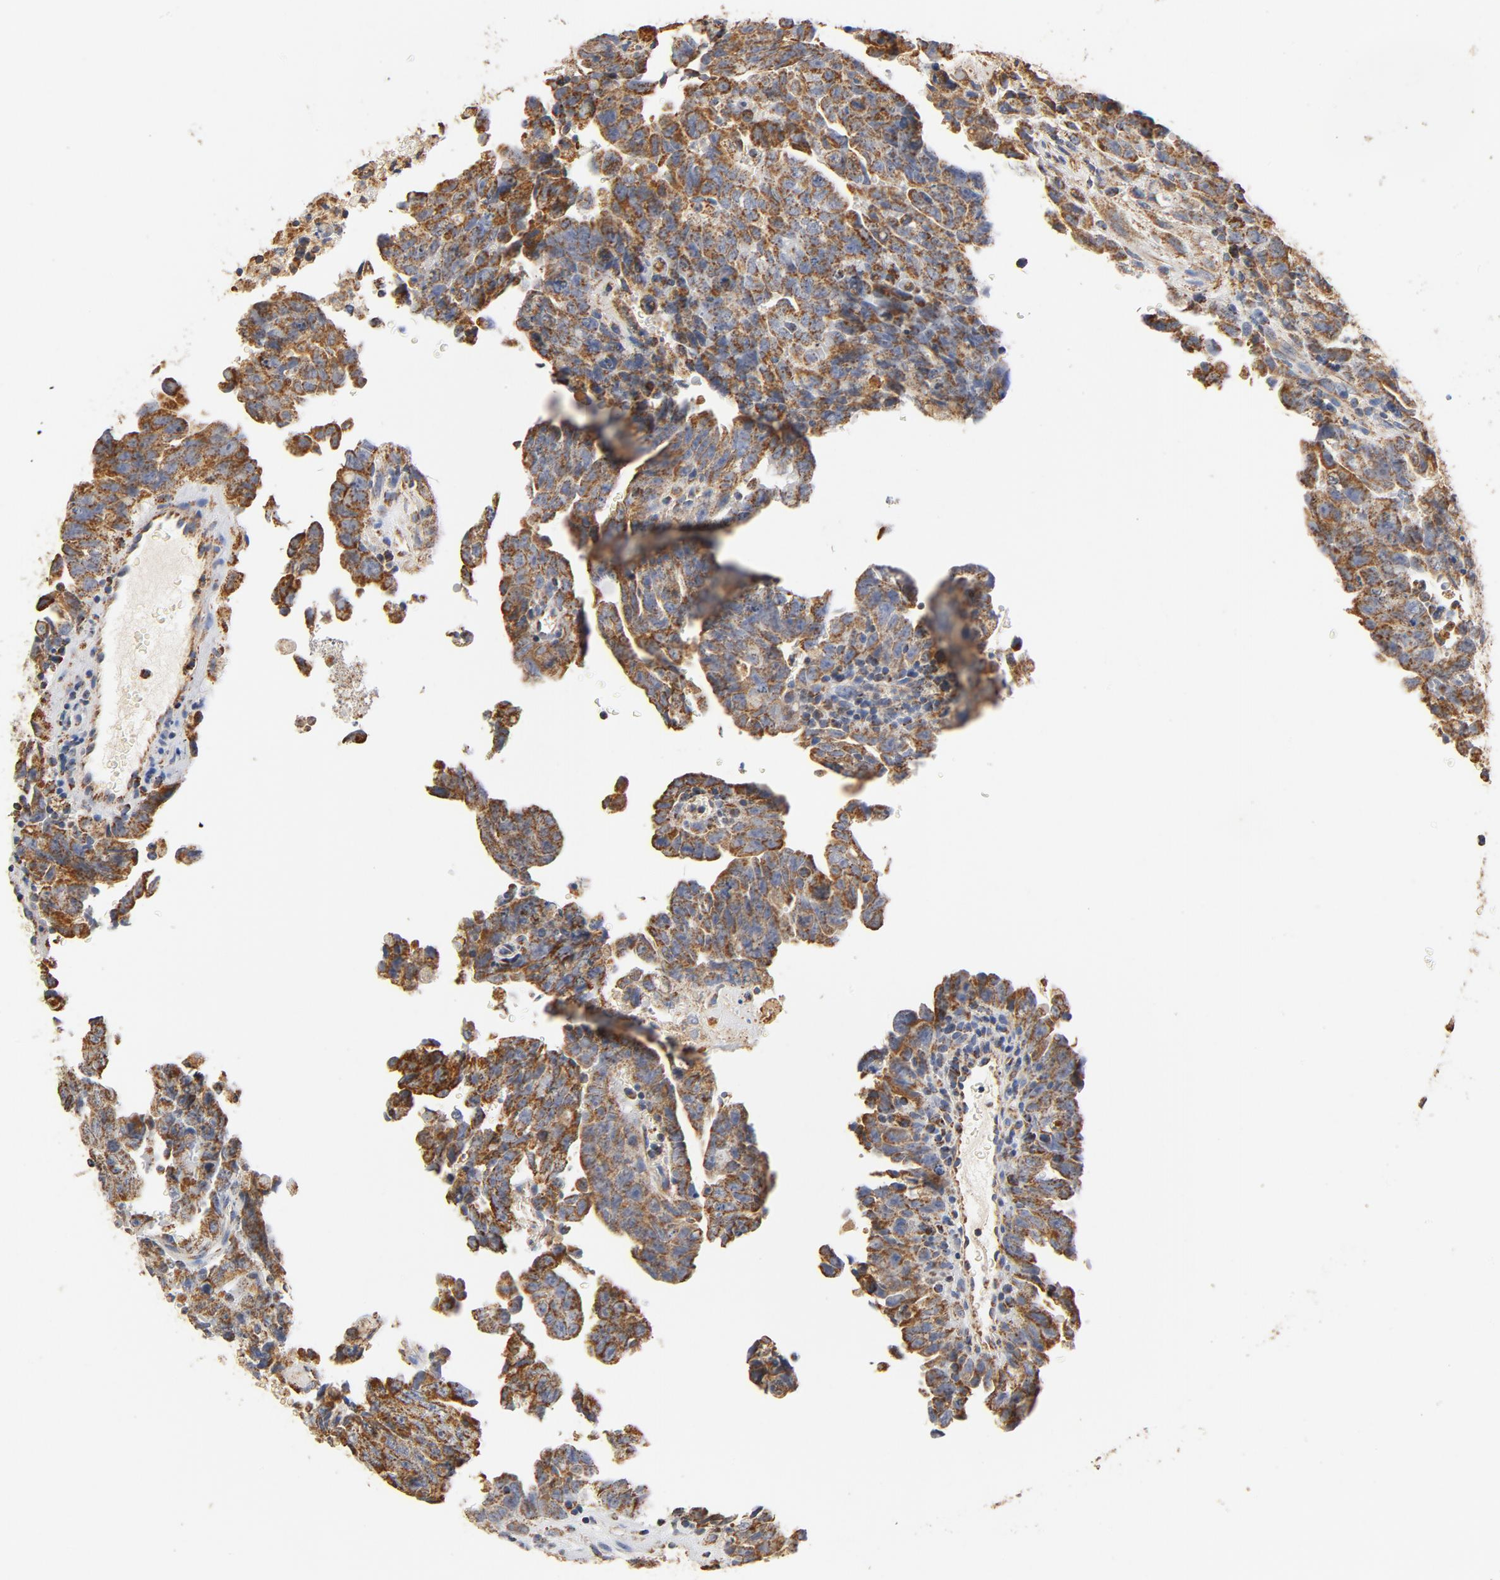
{"staining": {"intensity": "moderate", "quantity": ">75%", "location": "cytoplasmic/membranous"}, "tissue": "testis cancer", "cell_type": "Tumor cells", "image_type": "cancer", "snomed": [{"axis": "morphology", "description": "Carcinoma, Embryonal, NOS"}, {"axis": "topography", "description": "Testis"}], "caption": "Testis cancer (embryonal carcinoma) was stained to show a protein in brown. There is medium levels of moderate cytoplasmic/membranous expression in approximately >75% of tumor cells.", "gene": "COX4I1", "patient": {"sex": "male", "age": 28}}